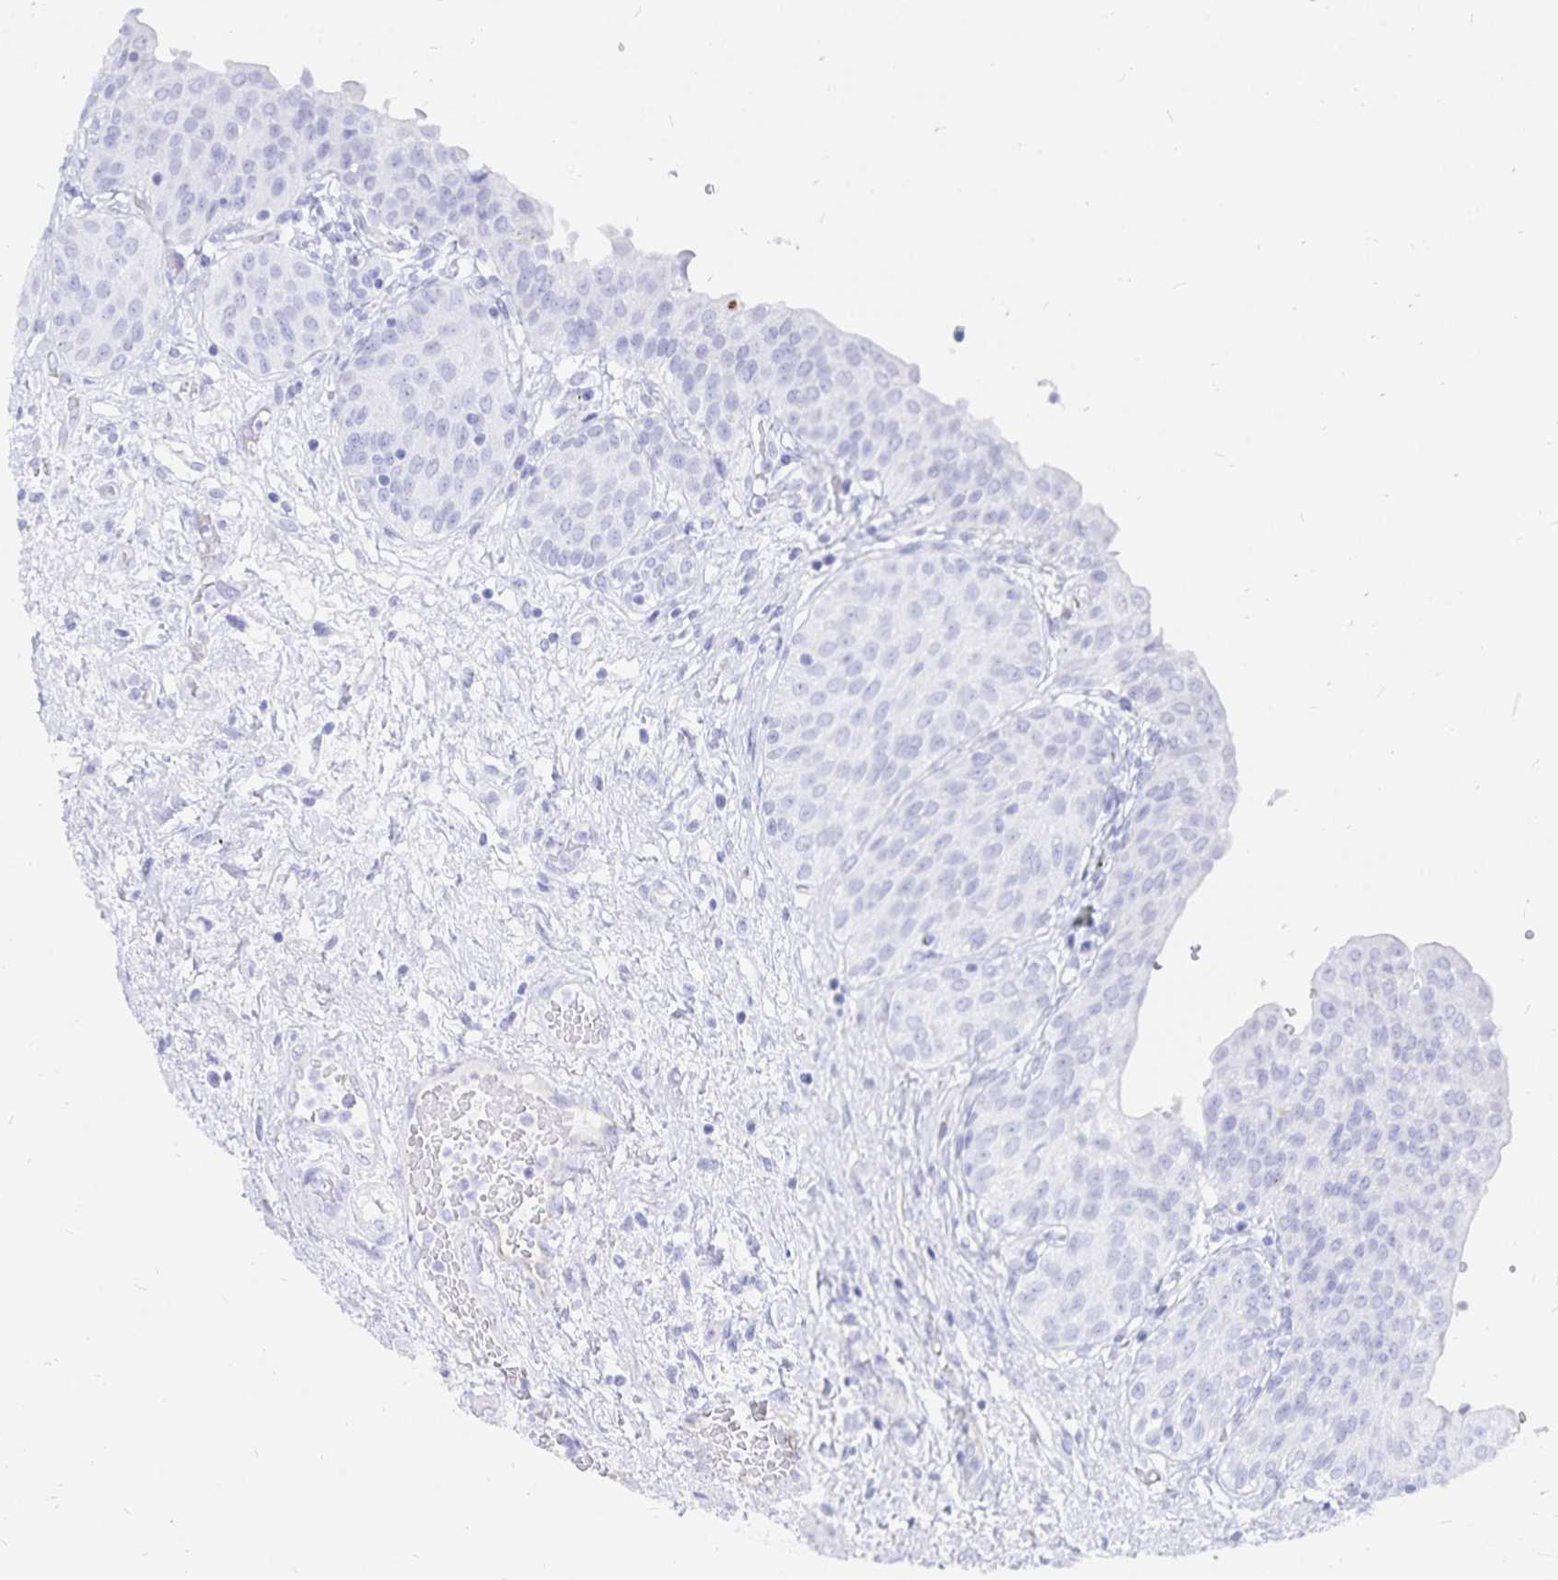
{"staining": {"intensity": "negative", "quantity": "none", "location": "none"}, "tissue": "urinary bladder", "cell_type": "Urothelial cells", "image_type": "normal", "snomed": [{"axis": "morphology", "description": "Normal tissue, NOS"}, {"axis": "topography", "description": "Urinary bladder"}], "caption": "The immunohistochemistry (IHC) image has no significant positivity in urothelial cells of urinary bladder.", "gene": "INSL5", "patient": {"sex": "male", "age": 68}}